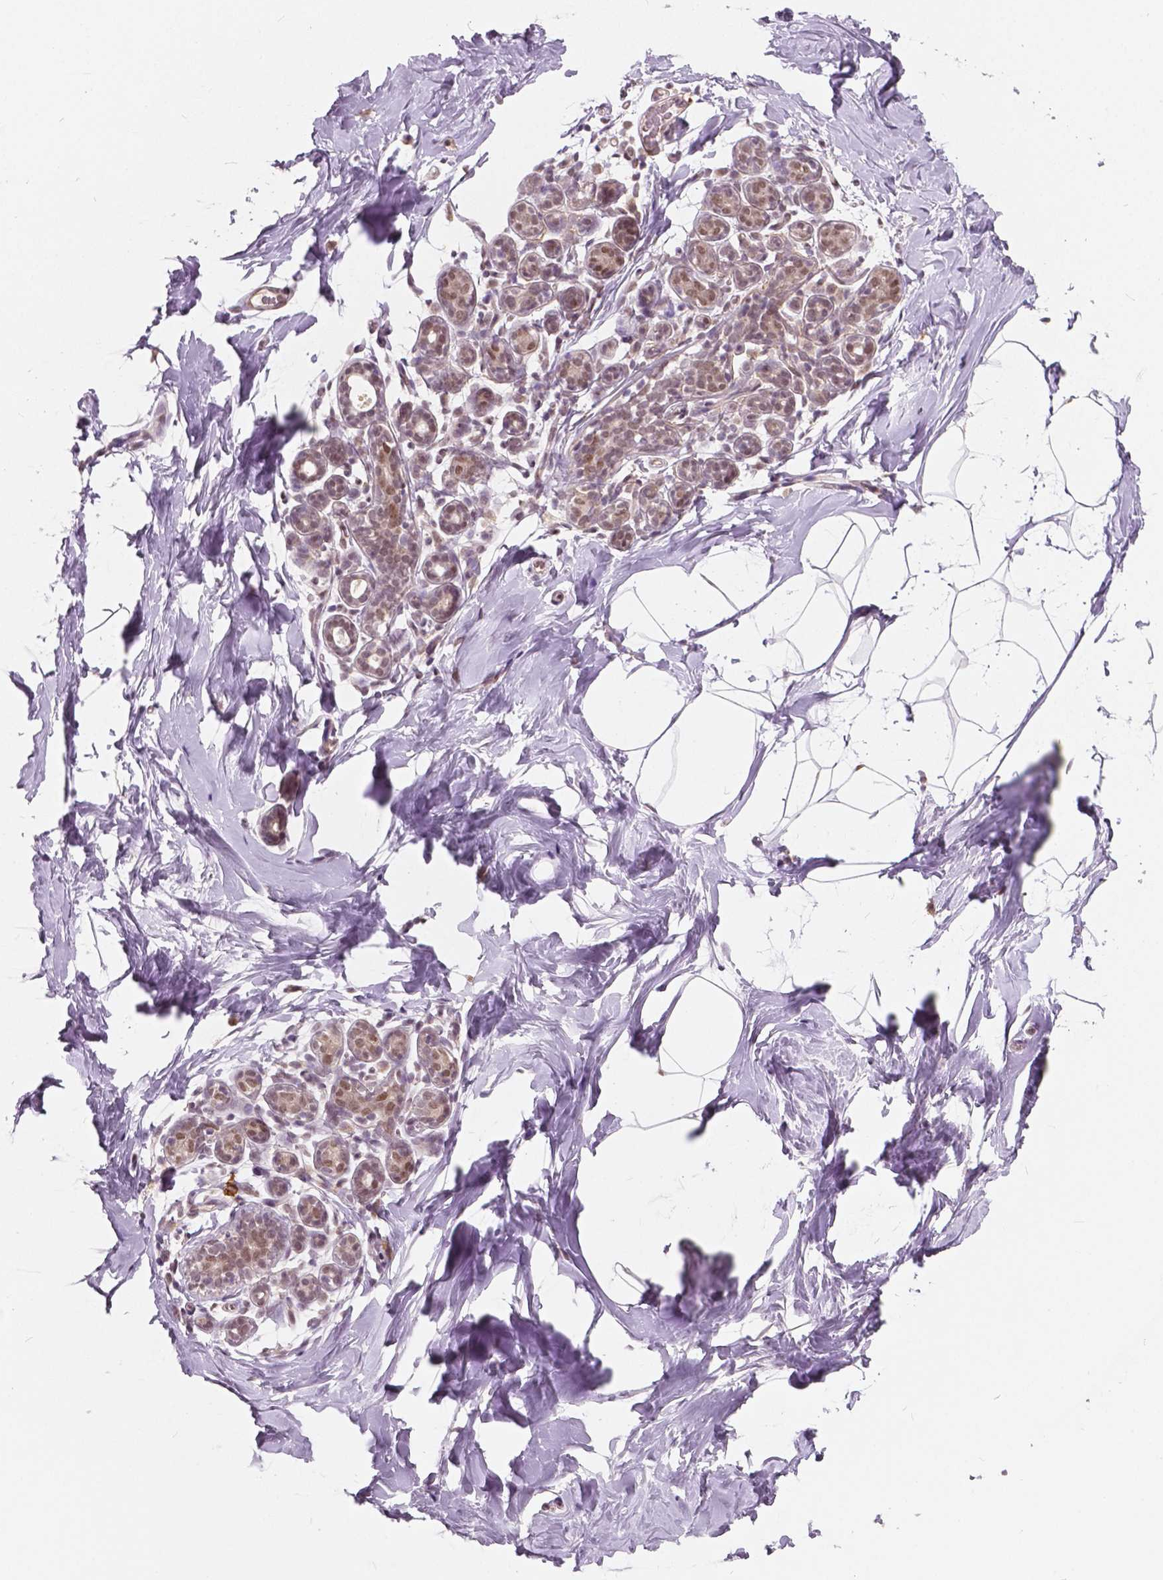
{"staining": {"intensity": "weak", "quantity": ">75%", "location": "nuclear"}, "tissue": "breast", "cell_type": "Adipocytes", "image_type": "normal", "snomed": [{"axis": "morphology", "description": "Normal tissue, NOS"}, {"axis": "topography", "description": "Breast"}], "caption": "Adipocytes display low levels of weak nuclear expression in approximately >75% of cells in unremarkable human breast. Using DAB (brown) and hematoxylin (blue) stains, captured at high magnification using brightfield microscopy.", "gene": "HMBOX1", "patient": {"sex": "female", "age": 32}}